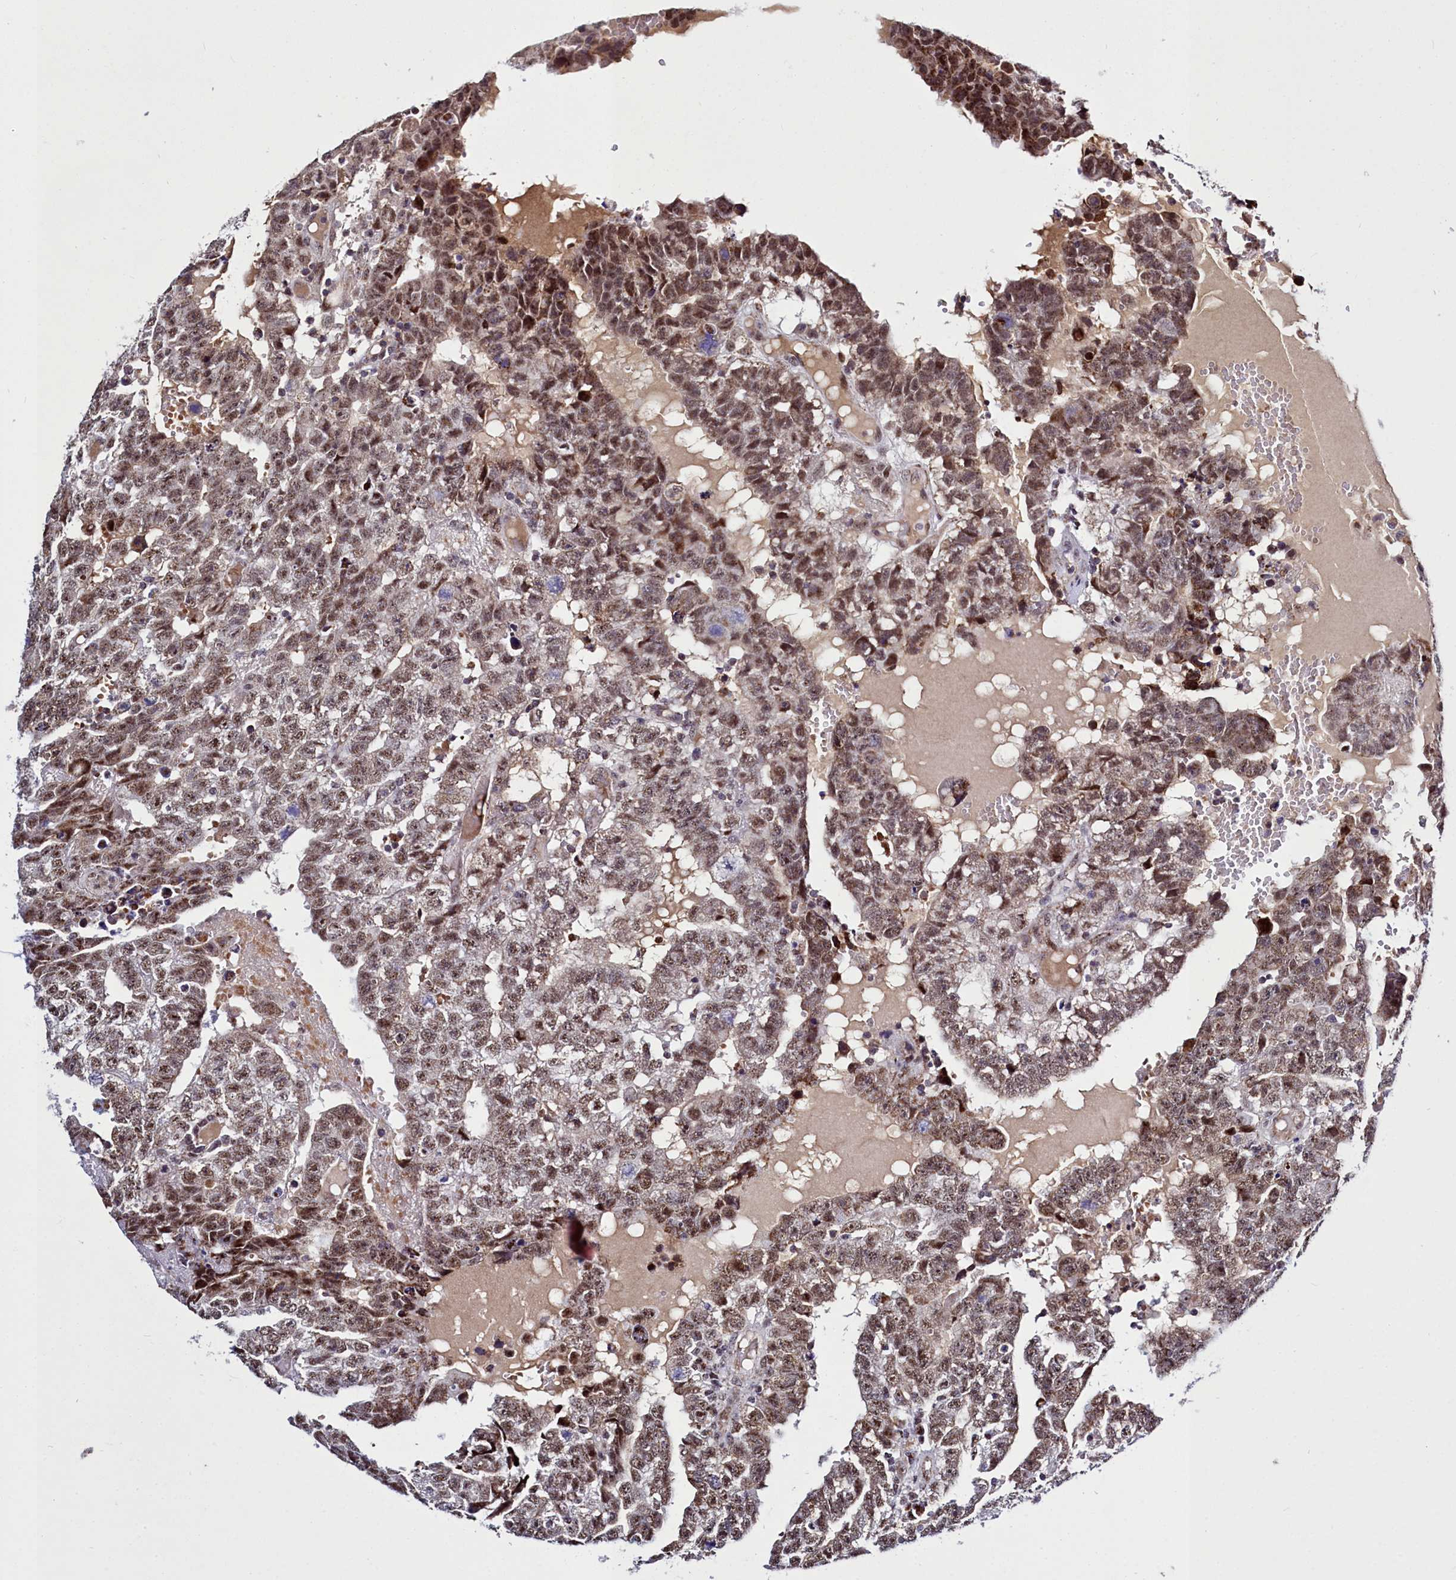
{"staining": {"intensity": "moderate", "quantity": ">75%", "location": "nuclear"}, "tissue": "testis cancer", "cell_type": "Tumor cells", "image_type": "cancer", "snomed": [{"axis": "morphology", "description": "Carcinoma, Embryonal, NOS"}, {"axis": "topography", "description": "Testis"}], "caption": "Immunohistochemistry histopathology image of neoplastic tissue: human testis embryonal carcinoma stained using immunohistochemistry demonstrates medium levels of moderate protein expression localized specifically in the nuclear of tumor cells, appearing as a nuclear brown color.", "gene": "POM121L2", "patient": {"sex": "male", "age": 25}}